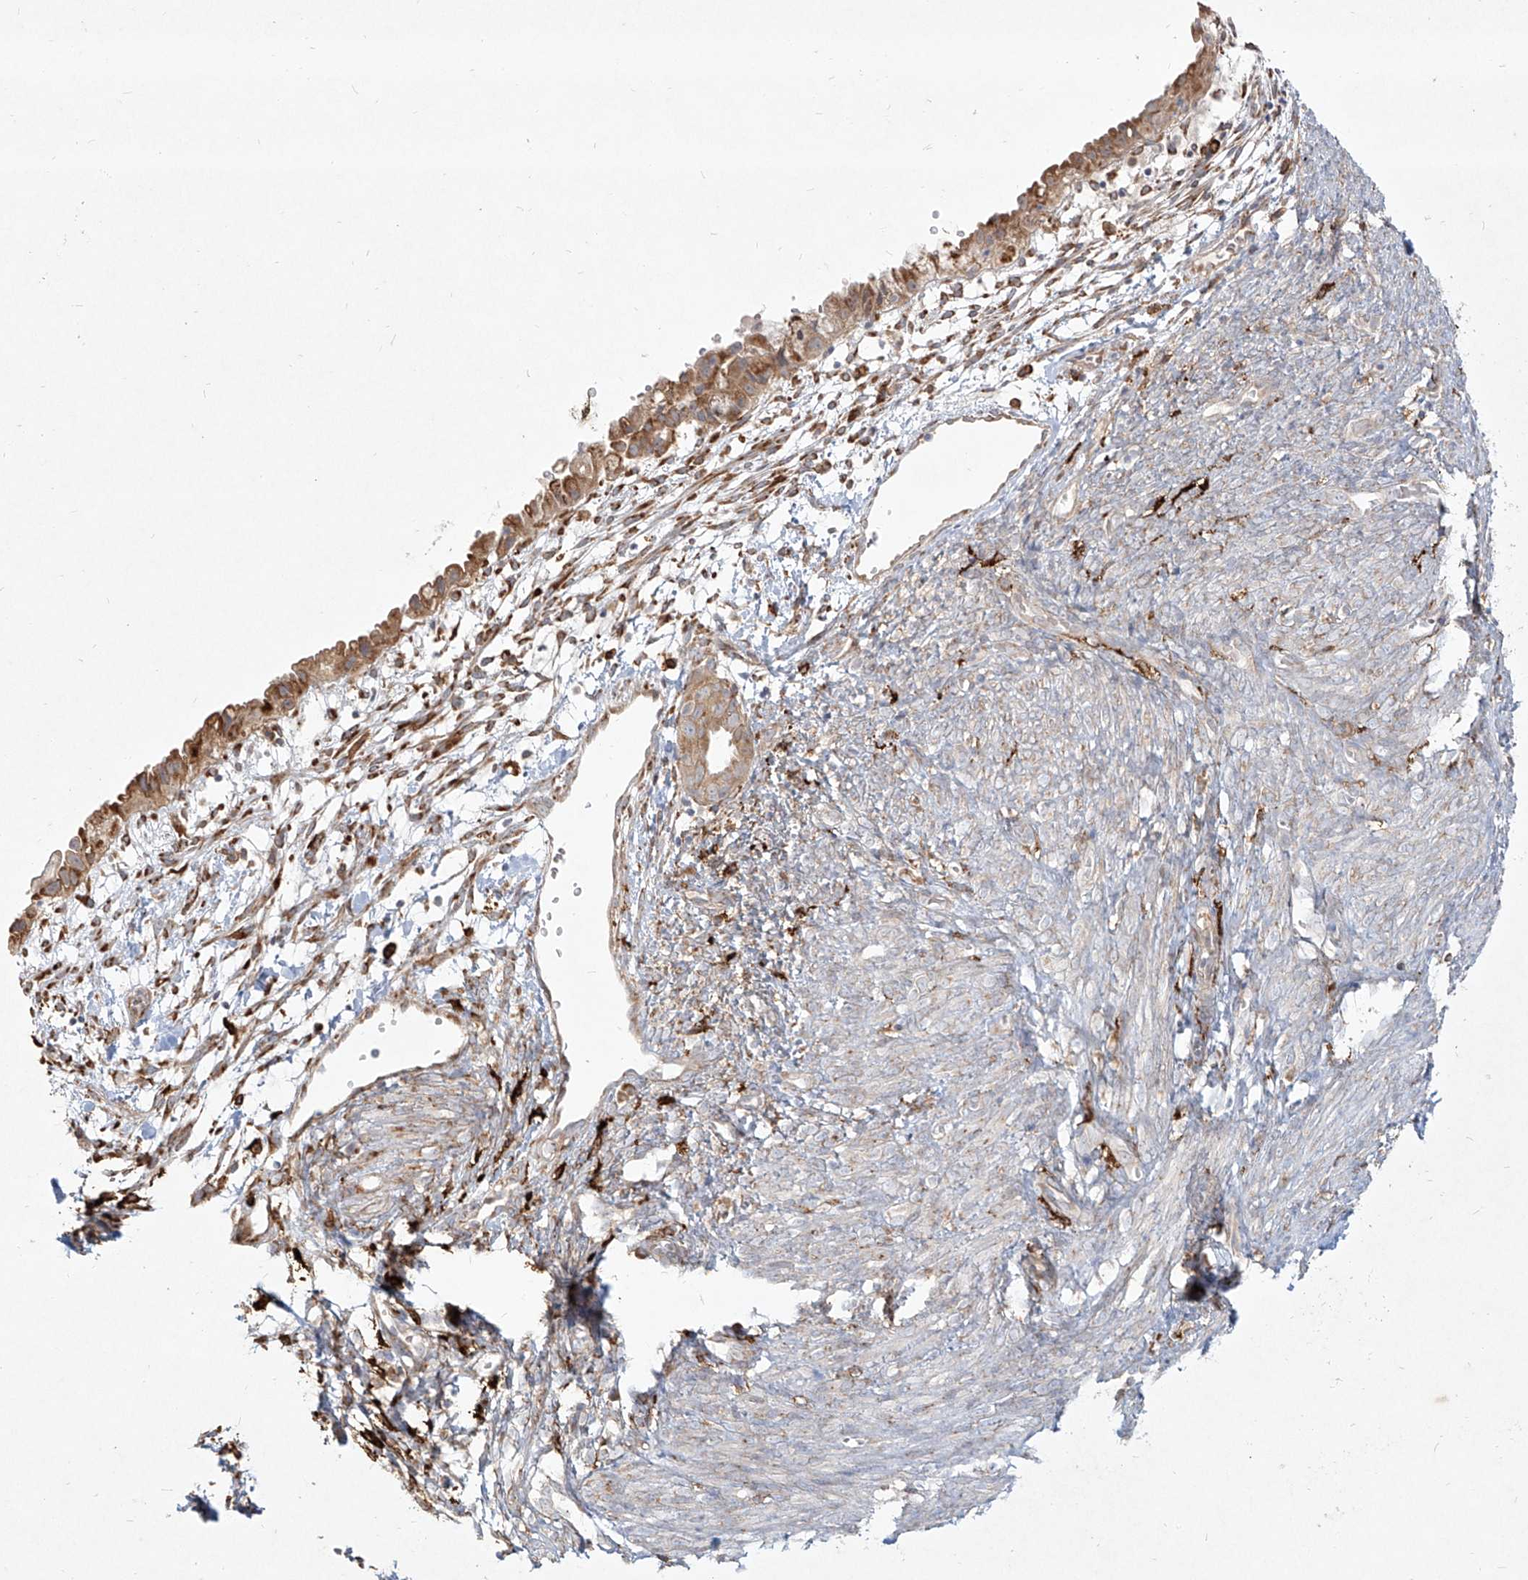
{"staining": {"intensity": "moderate", "quantity": "<25%", "location": "cytoplasmic/membranous"}, "tissue": "cervical cancer", "cell_type": "Tumor cells", "image_type": "cancer", "snomed": [{"axis": "morphology", "description": "Normal tissue, NOS"}, {"axis": "morphology", "description": "Adenocarcinoma, NOS"}, {"axis": "topography", "description": "Cervix"}, {"axis": "topography", "description": "Endometrium"}], "caption": "Cervical cancer (adenocarcinoma) stained with a protein marker exhibits moderate staining in tumor cells.", "gene": "CD209", "patient": {"sex": "female", "age": 86}}